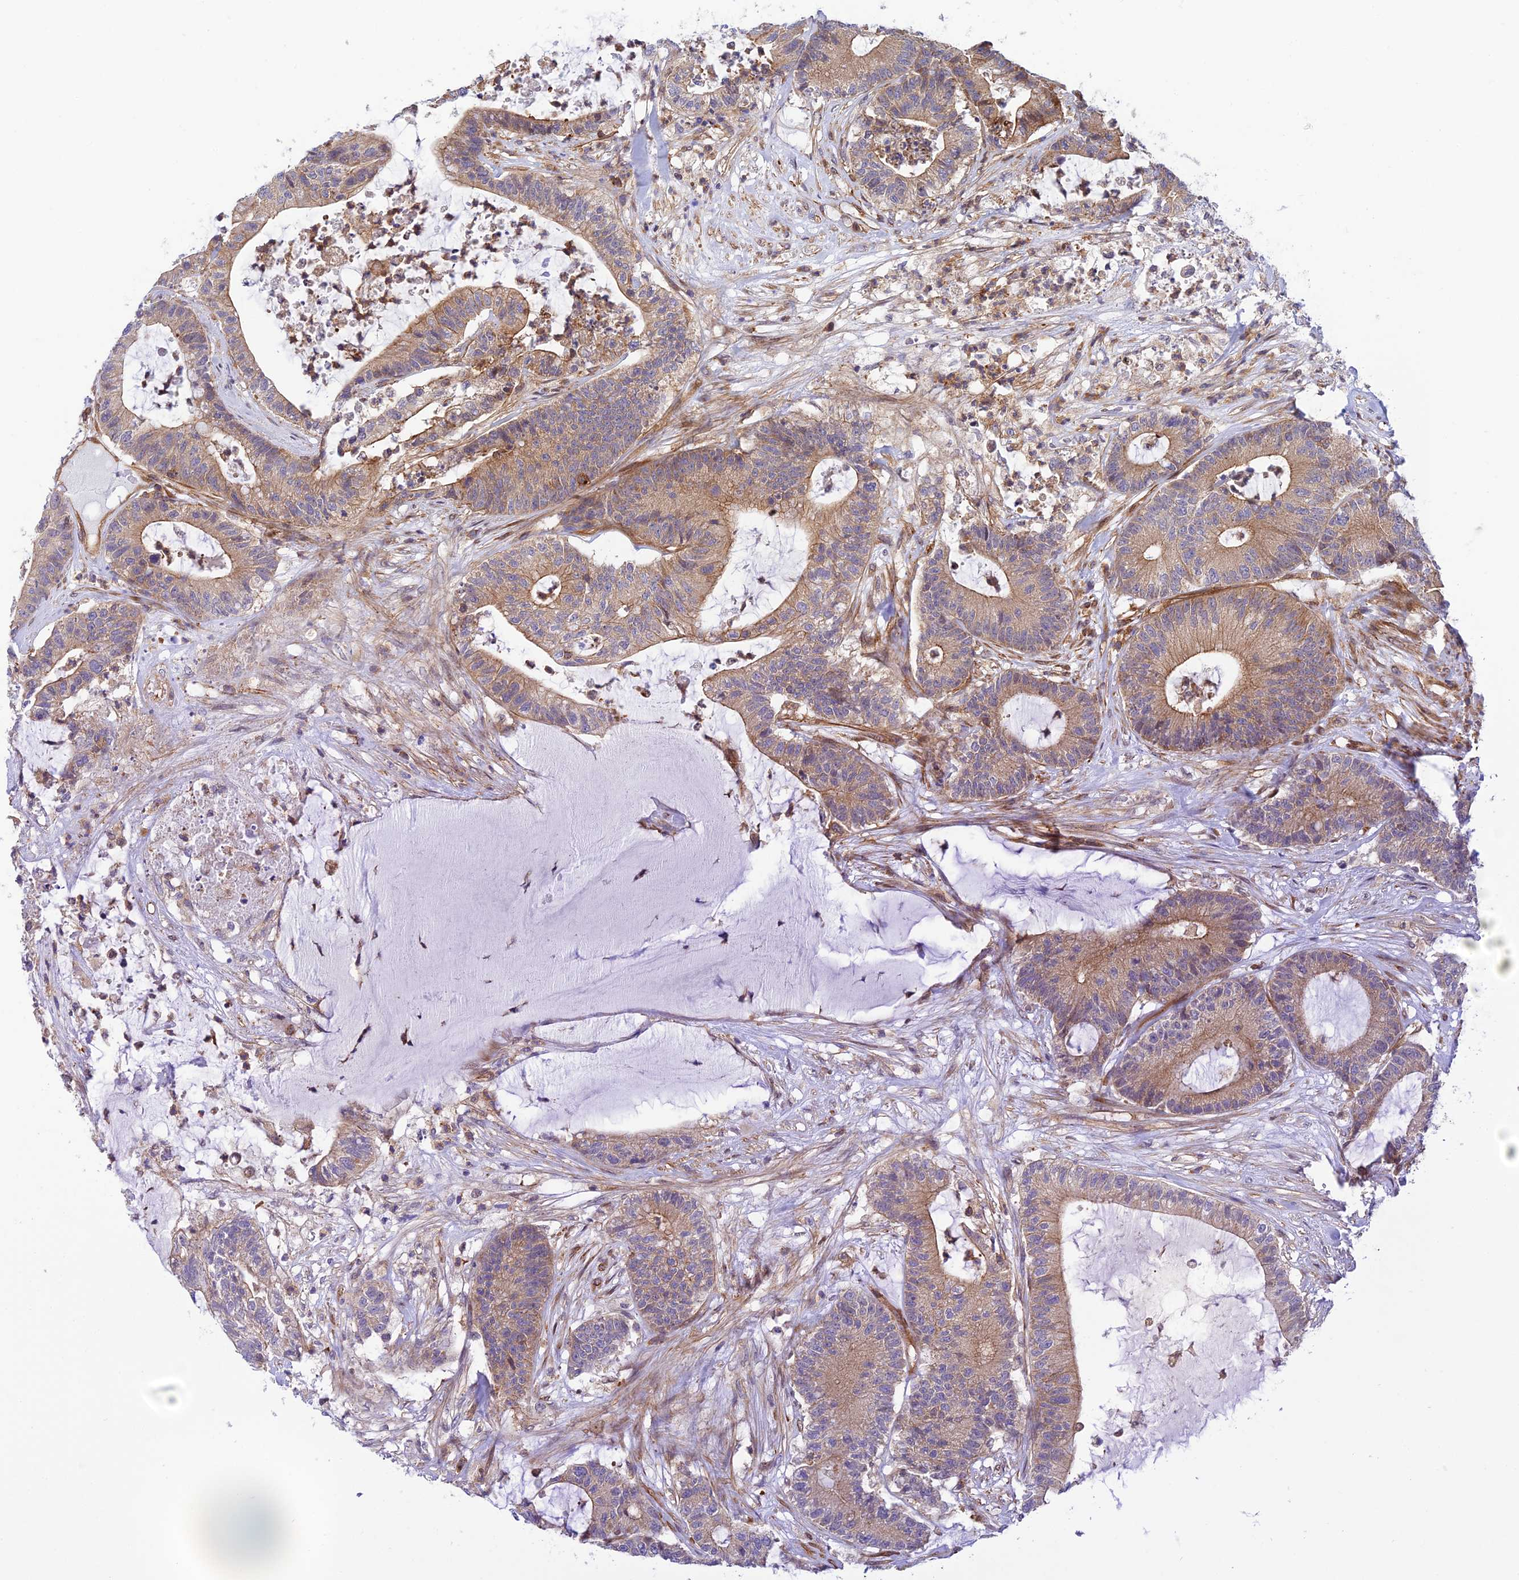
{"staining": {"intensity": "moderate", "quantity": "25%-75%", "location": "cytoplasmic/membranous"}, "tissue": "colorectal cancer", "cell_type": "Tumor cells", "image_type": "cancer", "snomed": [{"axis": "morphology", "description": "Adenocarcinoma, NOS"}, {"axis": "topography", "description": "Colon"}], "caption": "Immunohistochemistry of human colorectal adenocarcinoma displays medium levels of moderate cytoplasmic/membranous positivity in approximately 25%-75% of tumor cells.", "gene": "EVI5L", "patient": {"sex": "female", "age": 84}}